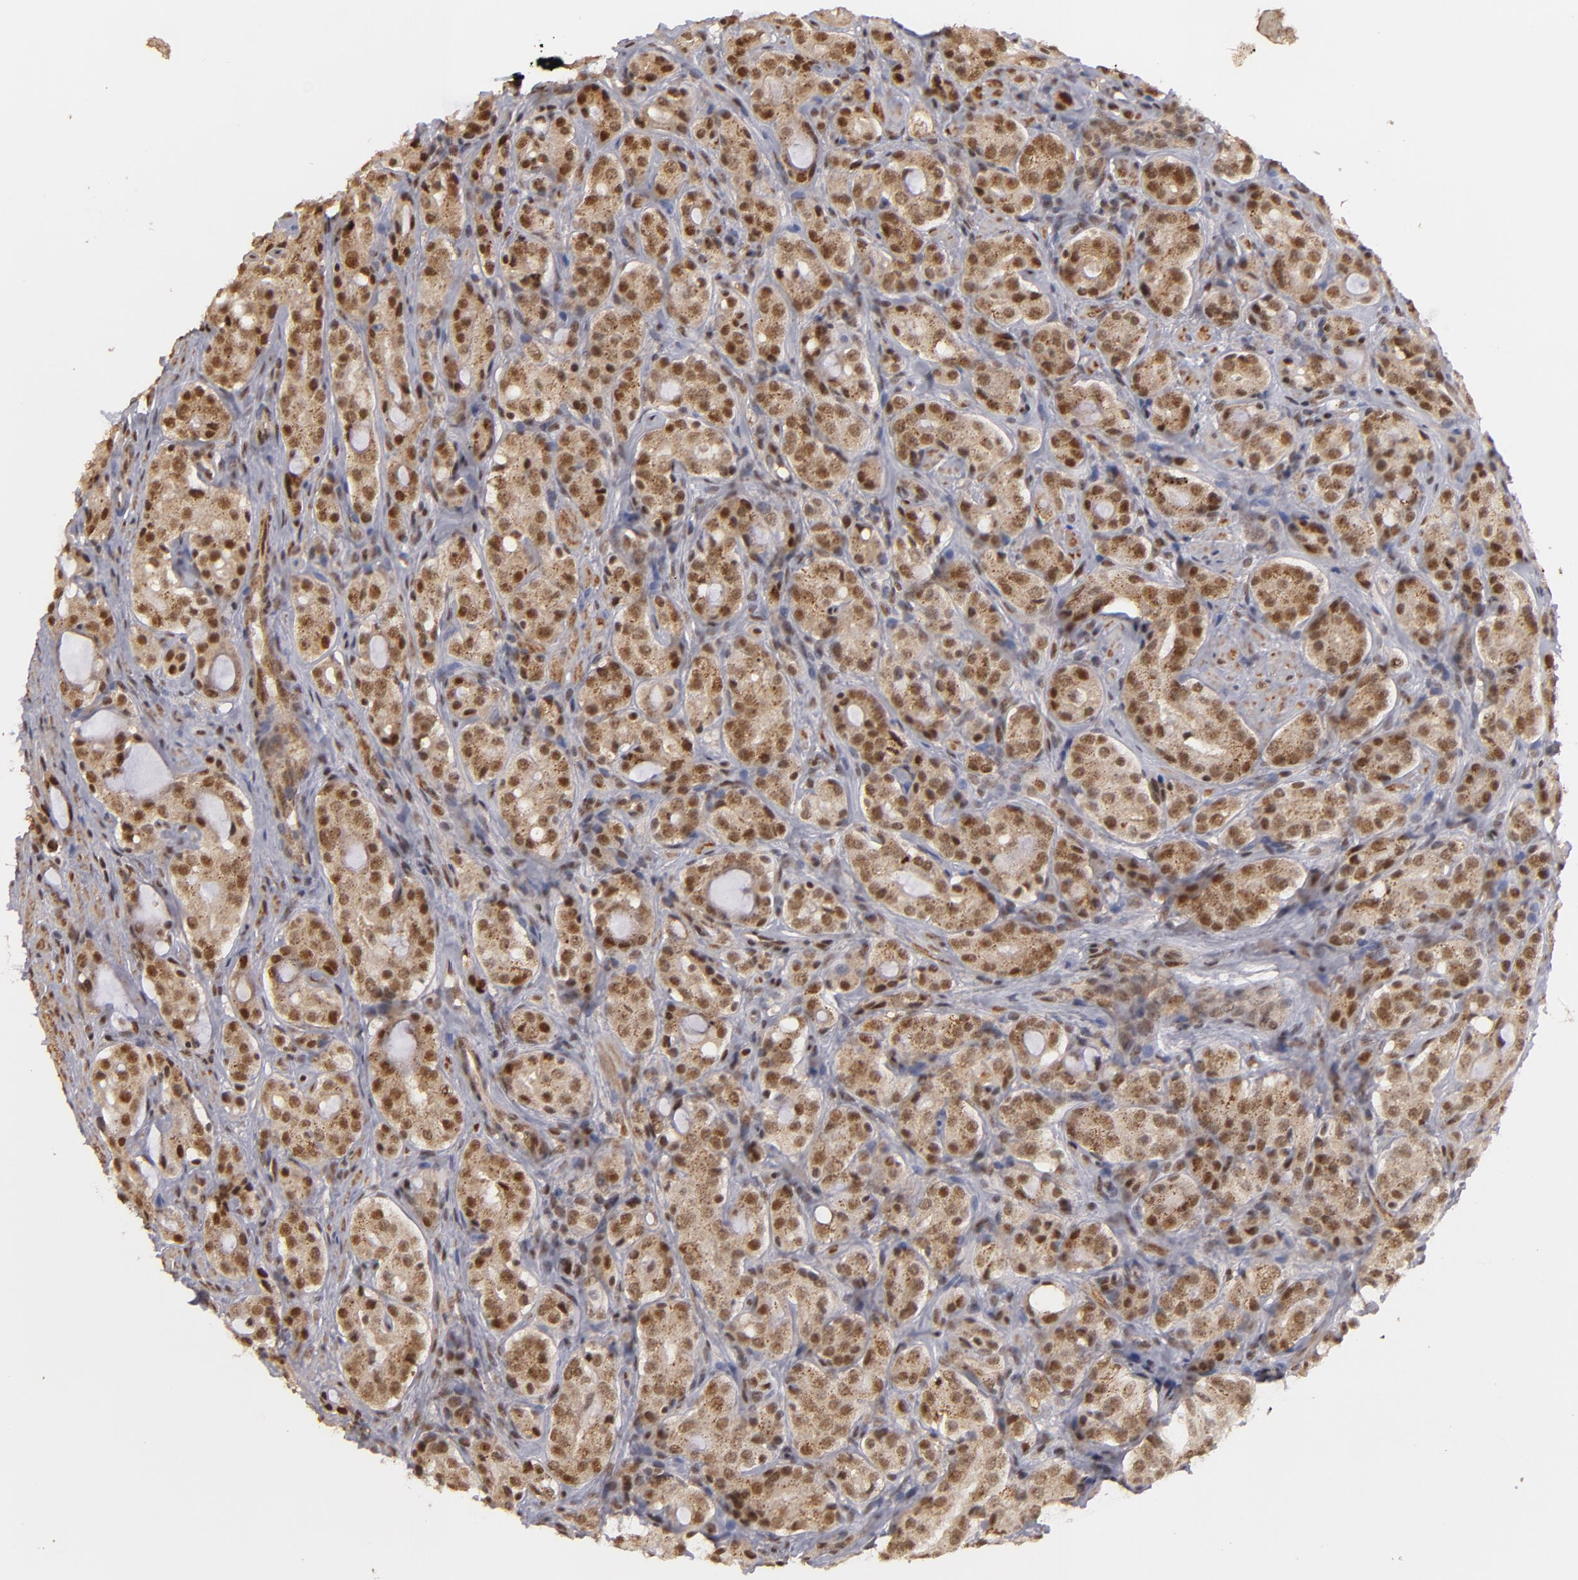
{"staining": {"intensity": "moderate", "quantity": ">75%", "location": "nuclear"}, "tissue": "prostate cancer", "cell_type": "Tumor cells", "image_type": "cancer", "snomed": [{"axis": "morphology", "description": "Adenocarcinoma, High grade"}, {"axis": "topography", "description": "Prostate"}], "caption": "The immunohistochemical stain shows moderate nuclear staining in tumor cells of prostate cancer (adenocarcinoma (high-grade)) tissue. The protein is shown in brown color, while the nuclei are stained blue.", "gene": "ZNF234", "patient": {"sex": "male", "age": 72}}